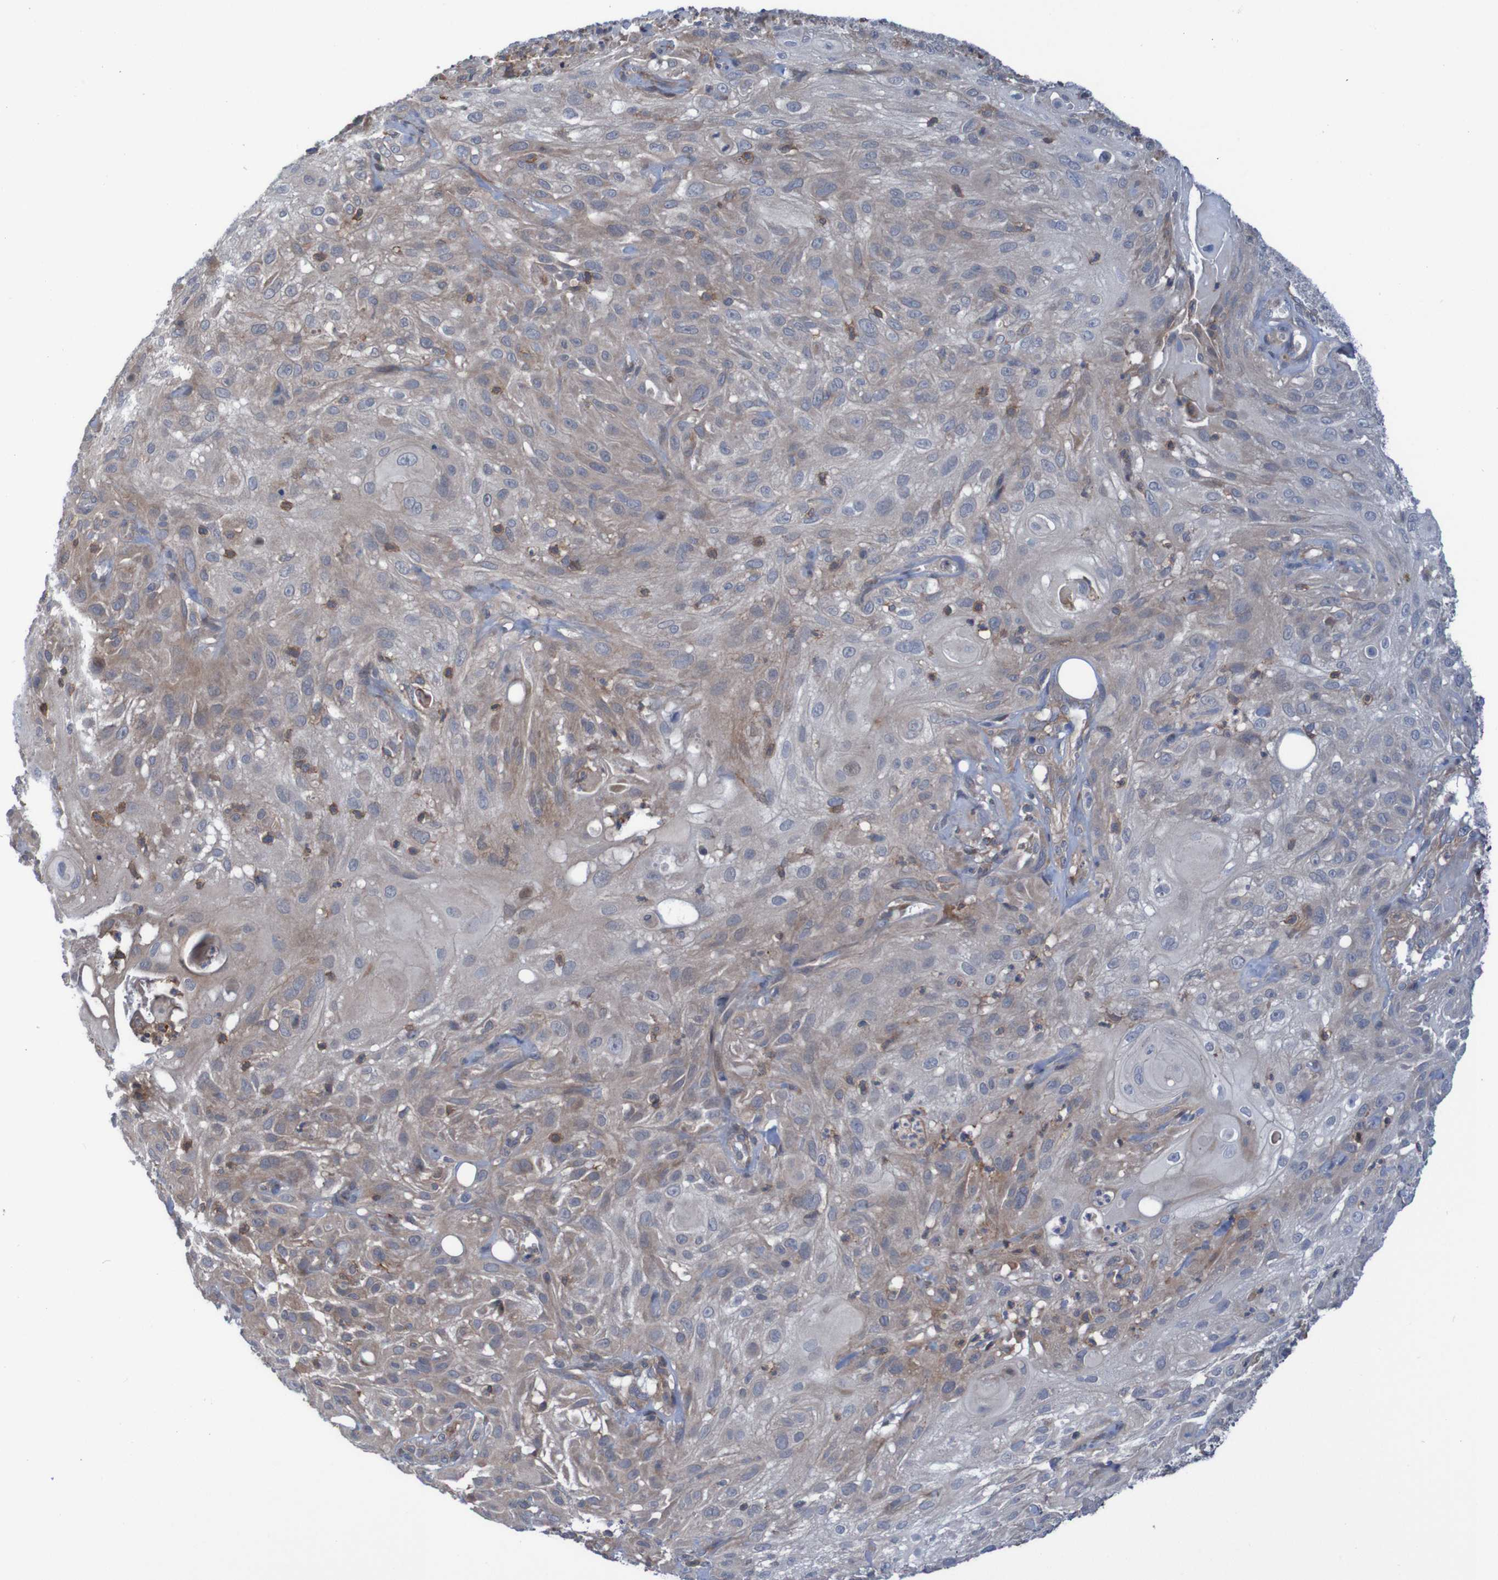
{"staining": {"intensity": "moderate", "quantity": "25%-75%", "location": "cytoplasmic/membranous"}, "tissue": "skin cancer", "cell_type": "Tumor cells", "image_type": "cancer", "snomed": [{"axis": "morphology", "description": "Squamous cell carcinoma, NOS"}, {"axis": "topography", "description": "Skin"}], "caption": "A brown stain shows moderate cytoplasmic/membranous expression of a protein in human squamous cell carcinoma (skin) tumor cells.", "gene": "PDGFB", "patient": {"sex": "male", "age": 75}}